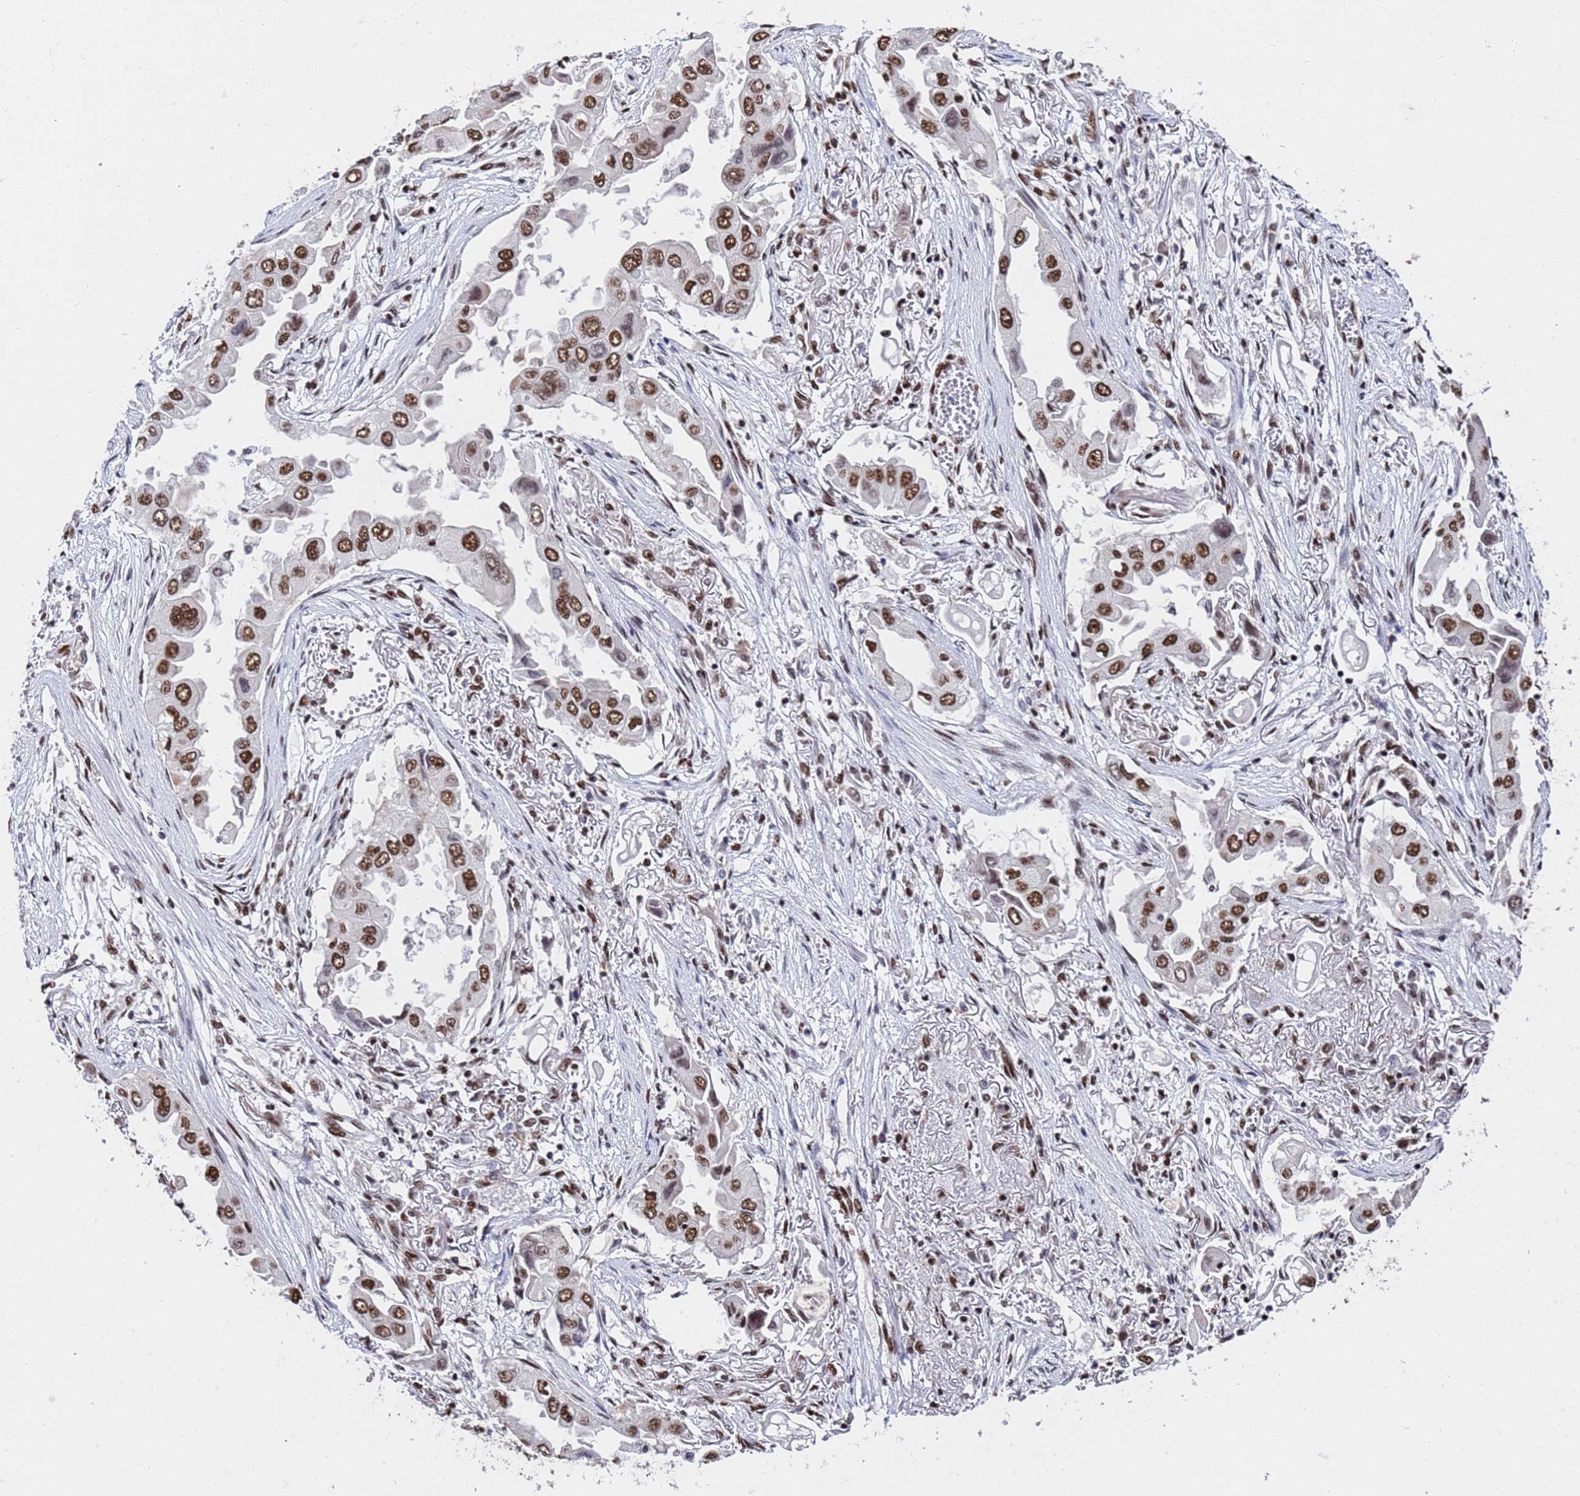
{"staining": {"intensity": "strong", "quantity": ">75%", "location": "nuclear"}, "tissue": "lung cancer", "cell_type": "Tumor cells", "image_type": "cancer", "snomed": [{"axis": "morphology", "description": "Adenocarcinoma, NOS"}, {"axis": "topography", "description": "Lung"}], "caption": "A histopathology image showing strong nuclear positivity in approximately >75% of tumor cells in adenocarcinoma (lung), as visualized by brown immunohistochemical staining.", "gene": "SF3B2", "patient": {"sex": "female", "age": 76}}